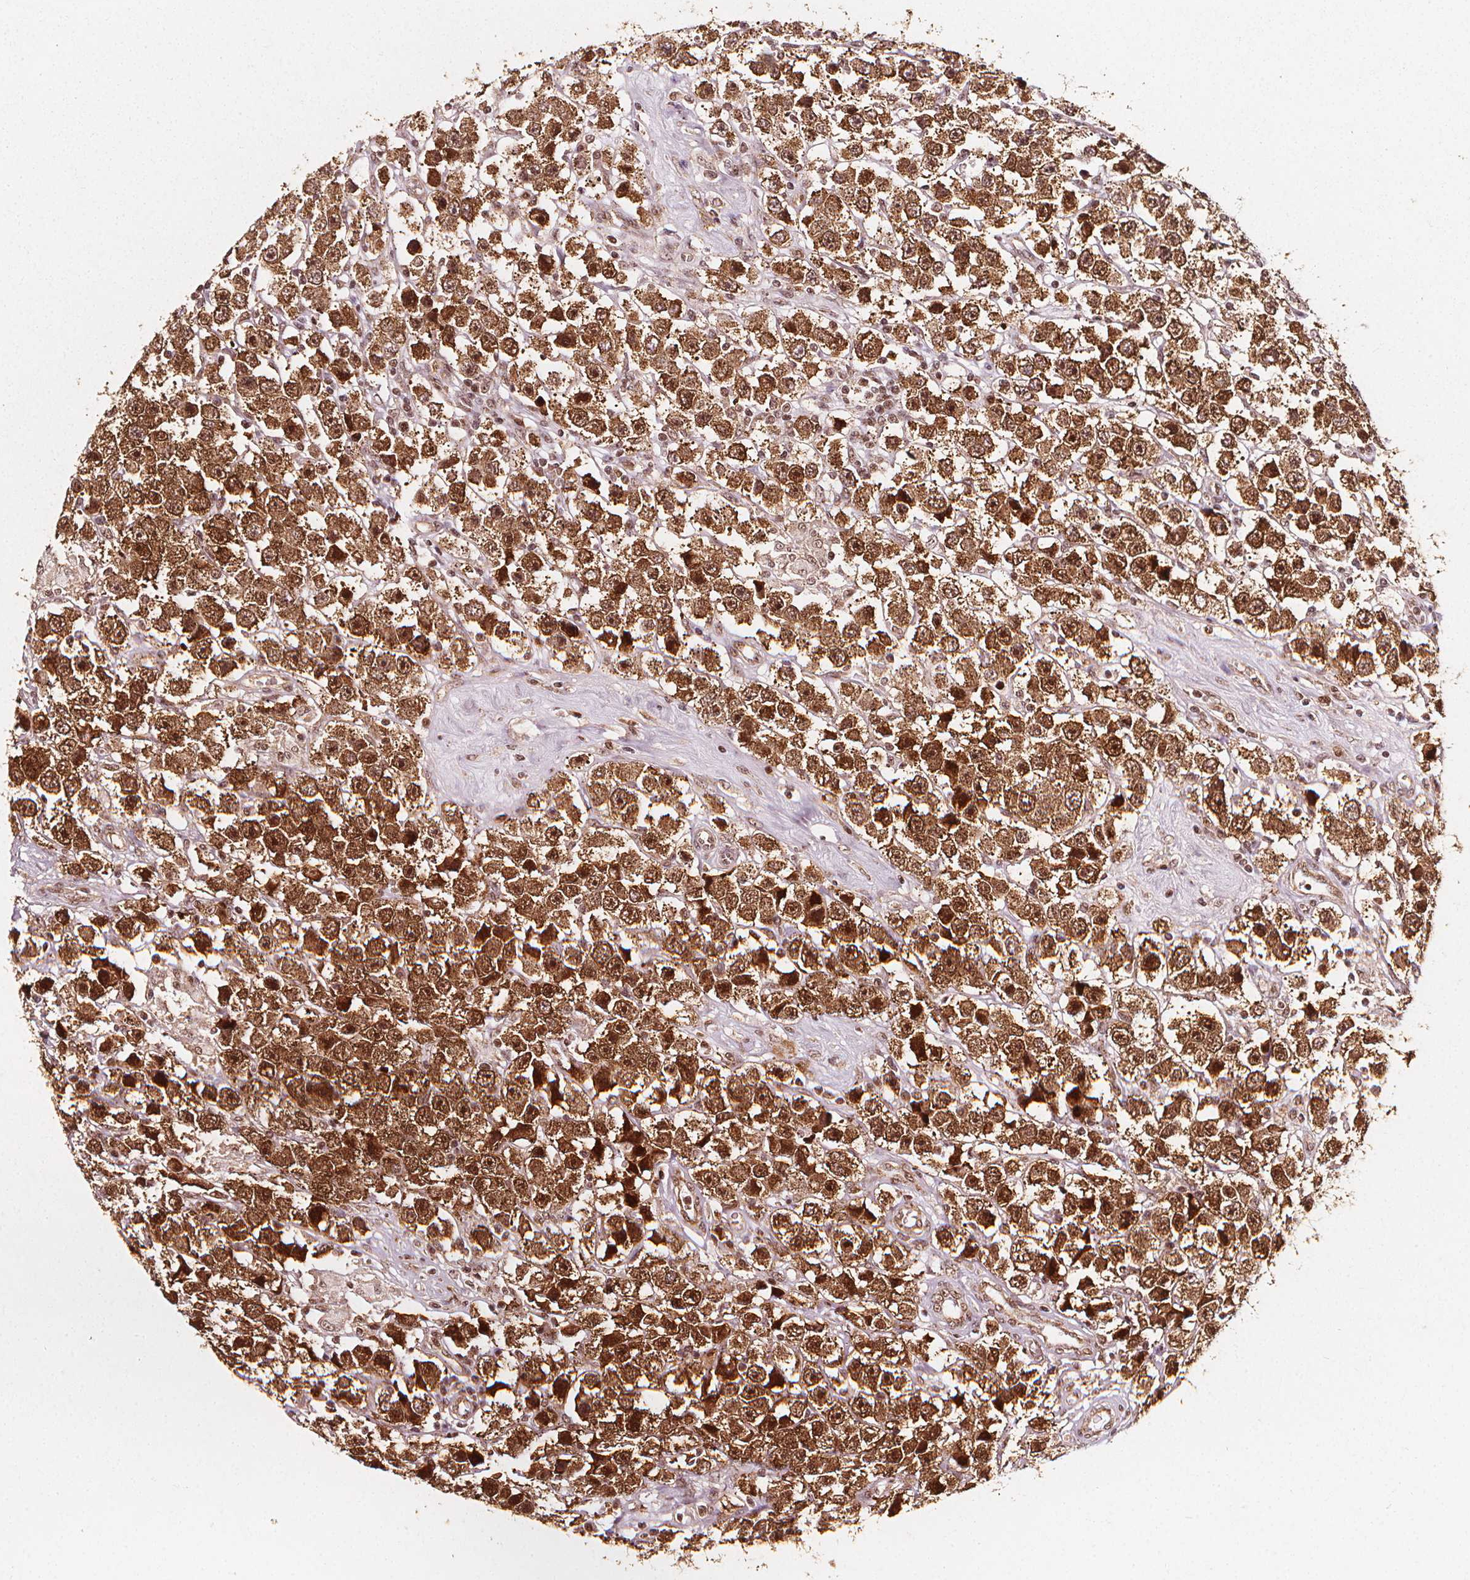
{"staining": {"intensity": "strong", "quantity": ">75%", "location": "cytoplasmic/membranous,nuclear"}, "tissue": "testis cancer", "cell_type": "Tumor cells", "image_type": "cancer", "snomed": [{"axis": "morphology", "description": "Seminoma, NOS"}, {"axis": "topography", "description": "Testis"}], "caption": "An IHC histopathology image of tumor tissue is shown. Protein staining in brown shows strong cytoplasmic/membranous and nuclear positivity in testis seminoma within tumor cells.", "gene": "SMN1", "patient": {"sex": "male", "age": 45}}